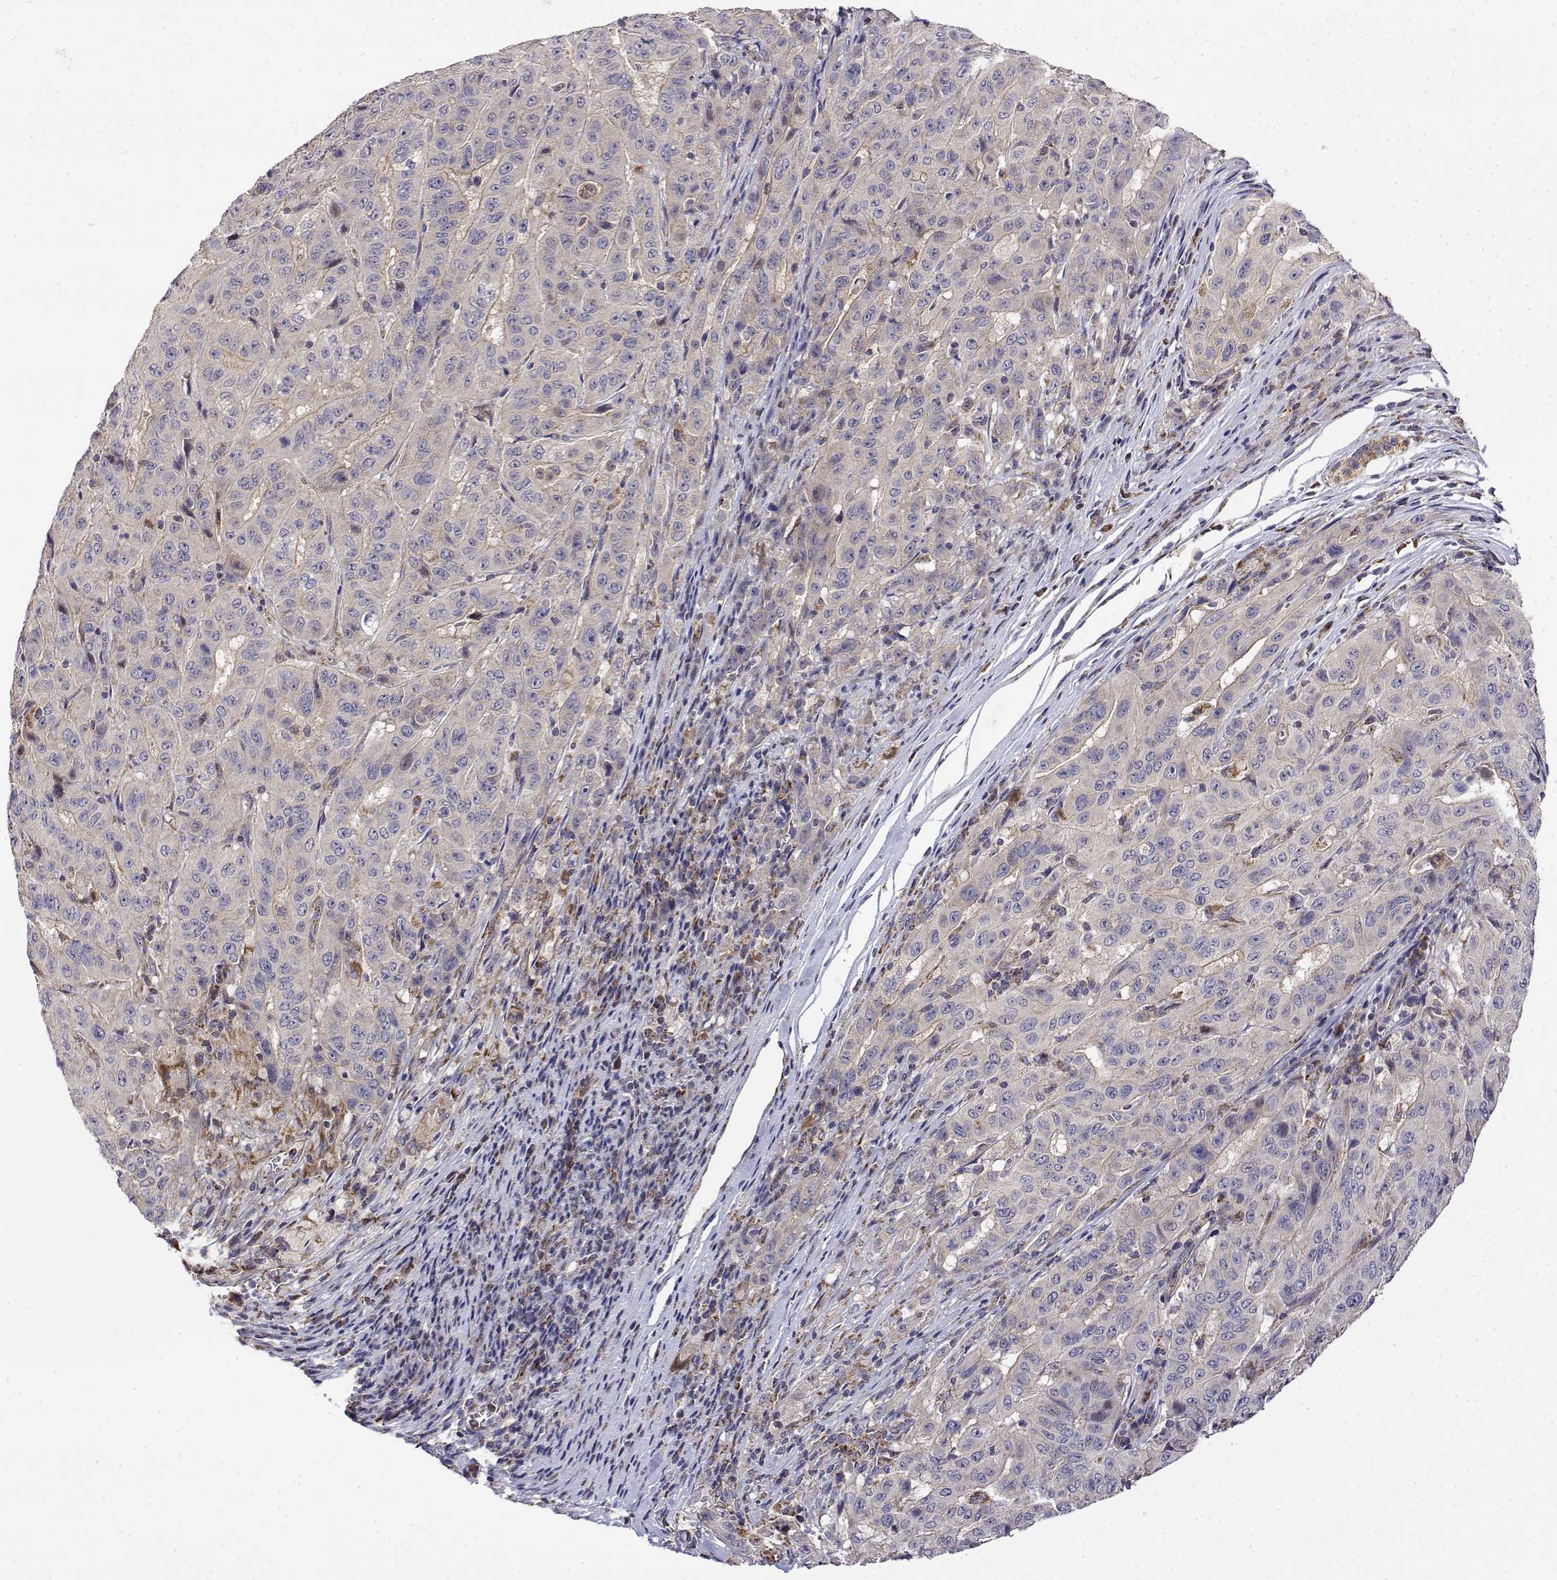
{"staining": {"intensity": "negative", "quantity": "none", "location": "none"}, "tissue": "pancreatic cancer", "cell_type": "Tumor cells", "image_type": "cancer", "snomed": [{"axis": "morphology", "description": "Adenocarcinoma, NOS"}, {"axis": "topography", "description": "Pancreas"}], "caption": "Photomicrograph shows no significant protein staining in tumor cells of pancreatic cancer. (Immunohistochemistry, brightfield microscopy, high magnification).", "gene": "GADD45GIP1", "patient": {"sex": "male", "age": 63}}